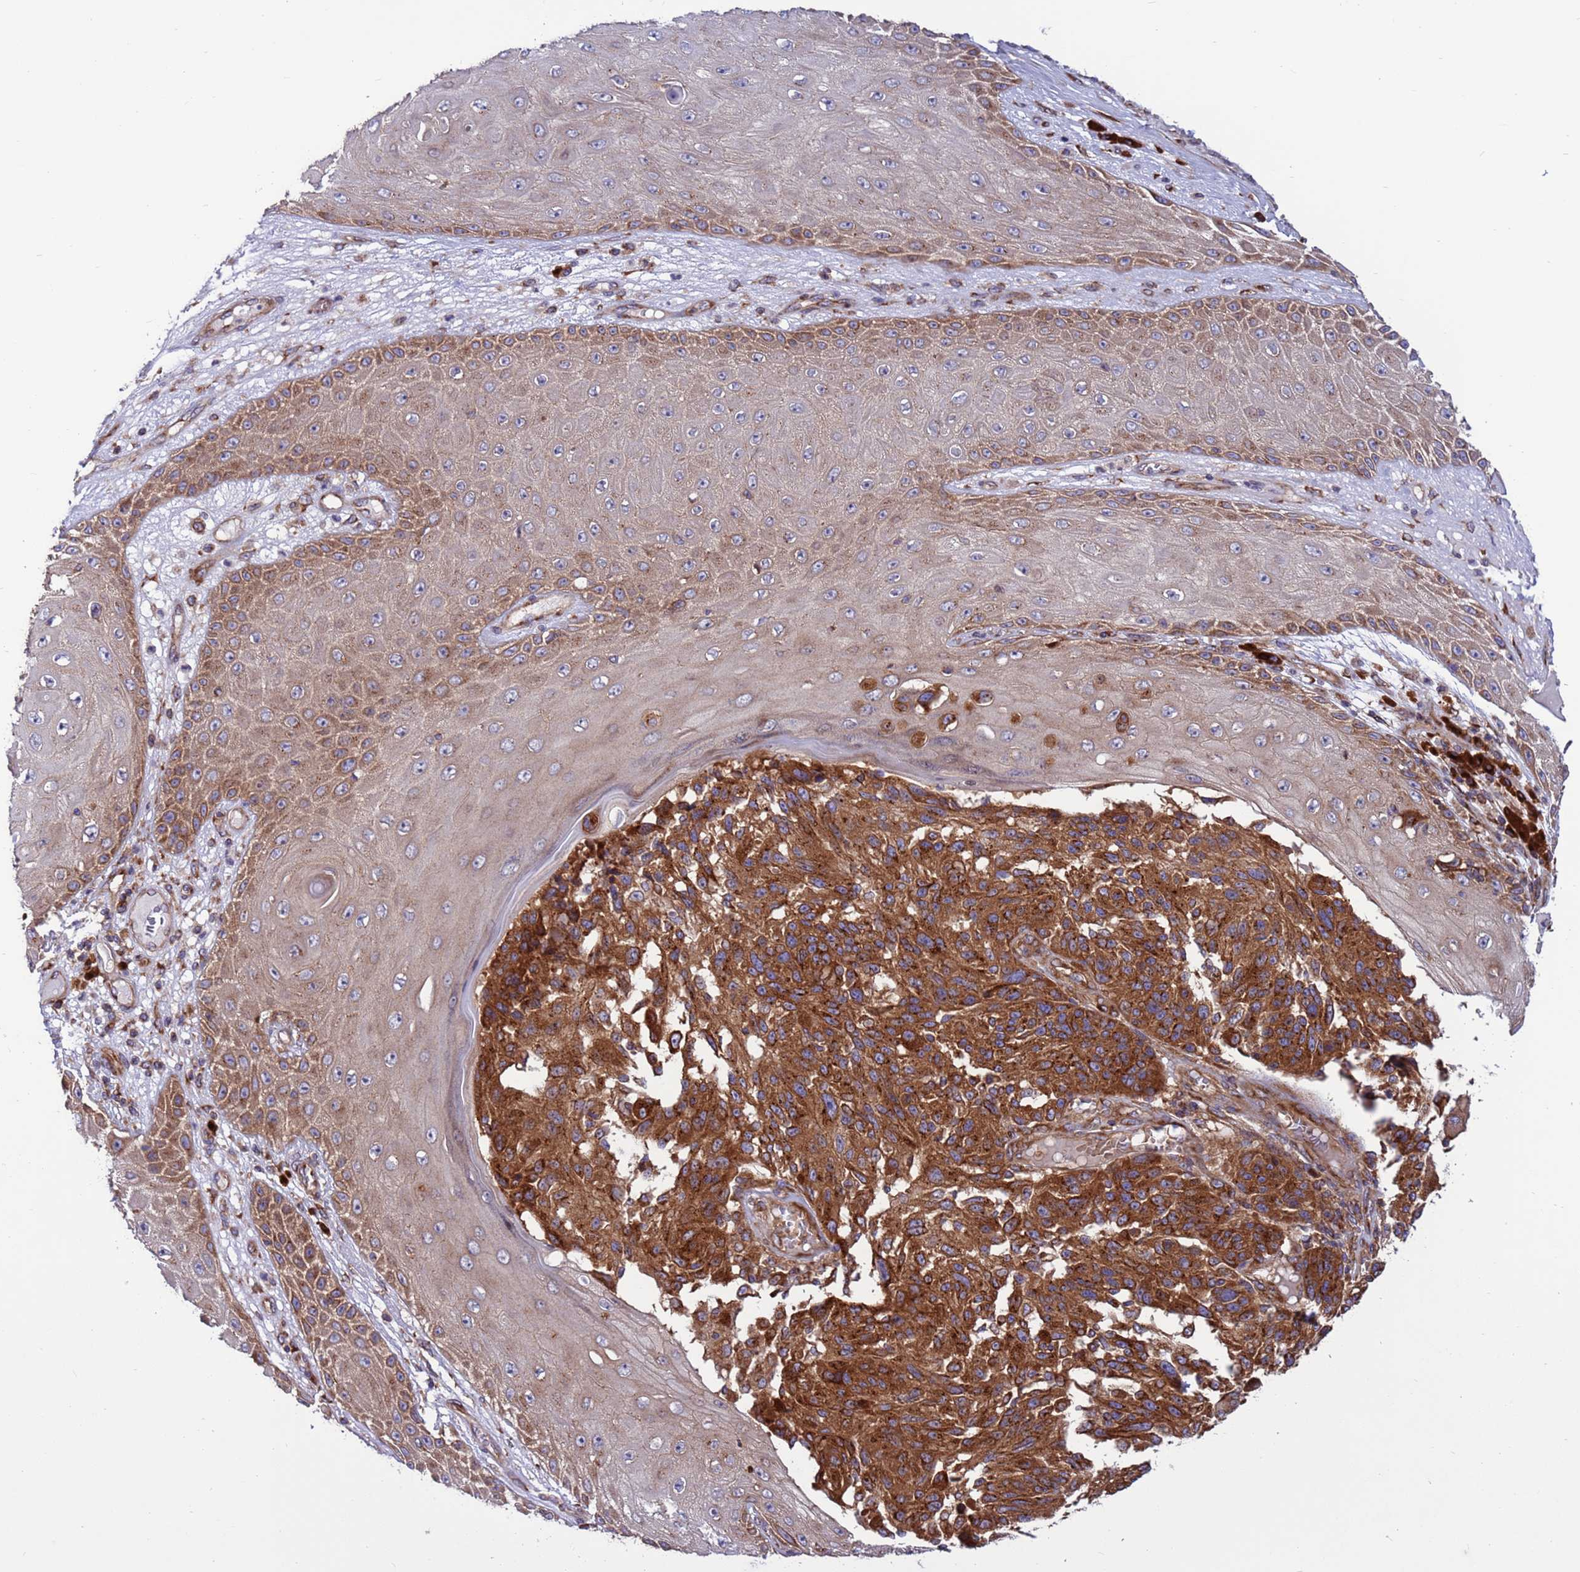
{"staining": {"intensity": "strong", "quantity": ">75%", "location": "cytoplasmic/membranous"}, "tissue": "melanoma", "cell_type": "Tumor cells", "image_type": "cancer", "snomed": [{"axis": "morphology", "description": "Malignant melanoma, NOS"}, {"axis": "topography", "description": "Skin"}], "caption": "This image demonstrates malignant melanoma stained with immunohistochemistry to label a protein in brown. The cytoplasmic/membranous of tumor cells show strong positivity for the protein. Nuclei are counter-stained blue.", "gene": "ZC3HAV1", "patient": {"sex": "male", "age": 53}}